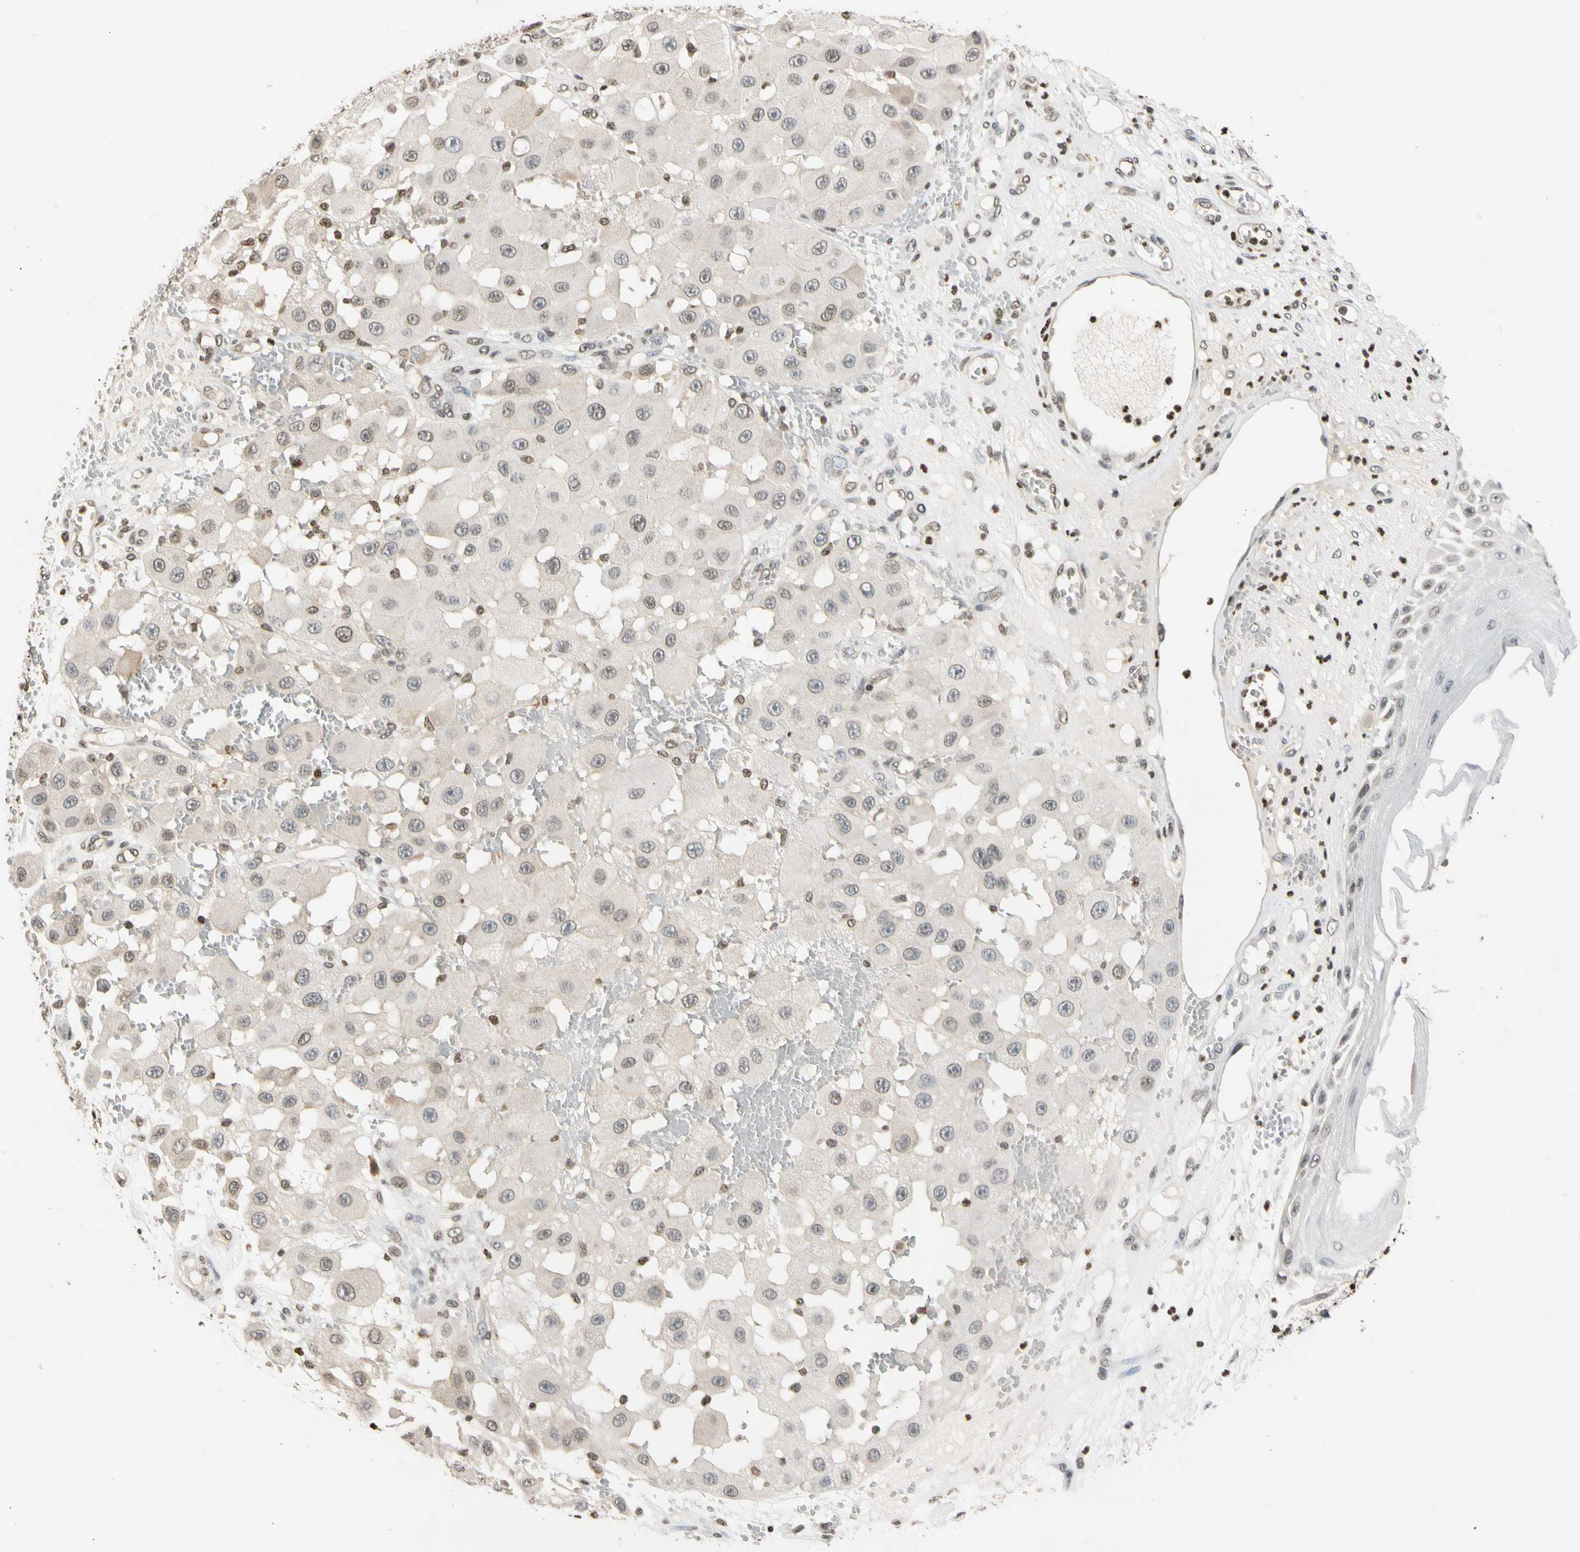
{"staining": {"intensity": "negative", "quantity": "none", "location": "none"}, "tissue": "melanoma", "cell_type": "Tumor cells", "image_type": "cancer", "snomed": [{"axis": "morphology", "description": "Malignant melanoma, NOS"}, {"axis": "topography", "description": "Skin"}], "caption": "There is no significant expression in tumor cells of malignant melanoma. (Stains: DAB (3,3'-diaminobenzidine) immunohistochemistry with hematoxylin counter stain, Microscopy: brightfield microscopy at high magnification).", "gene": "GPX4", "patient": {"sex": "female", "age": 81}}